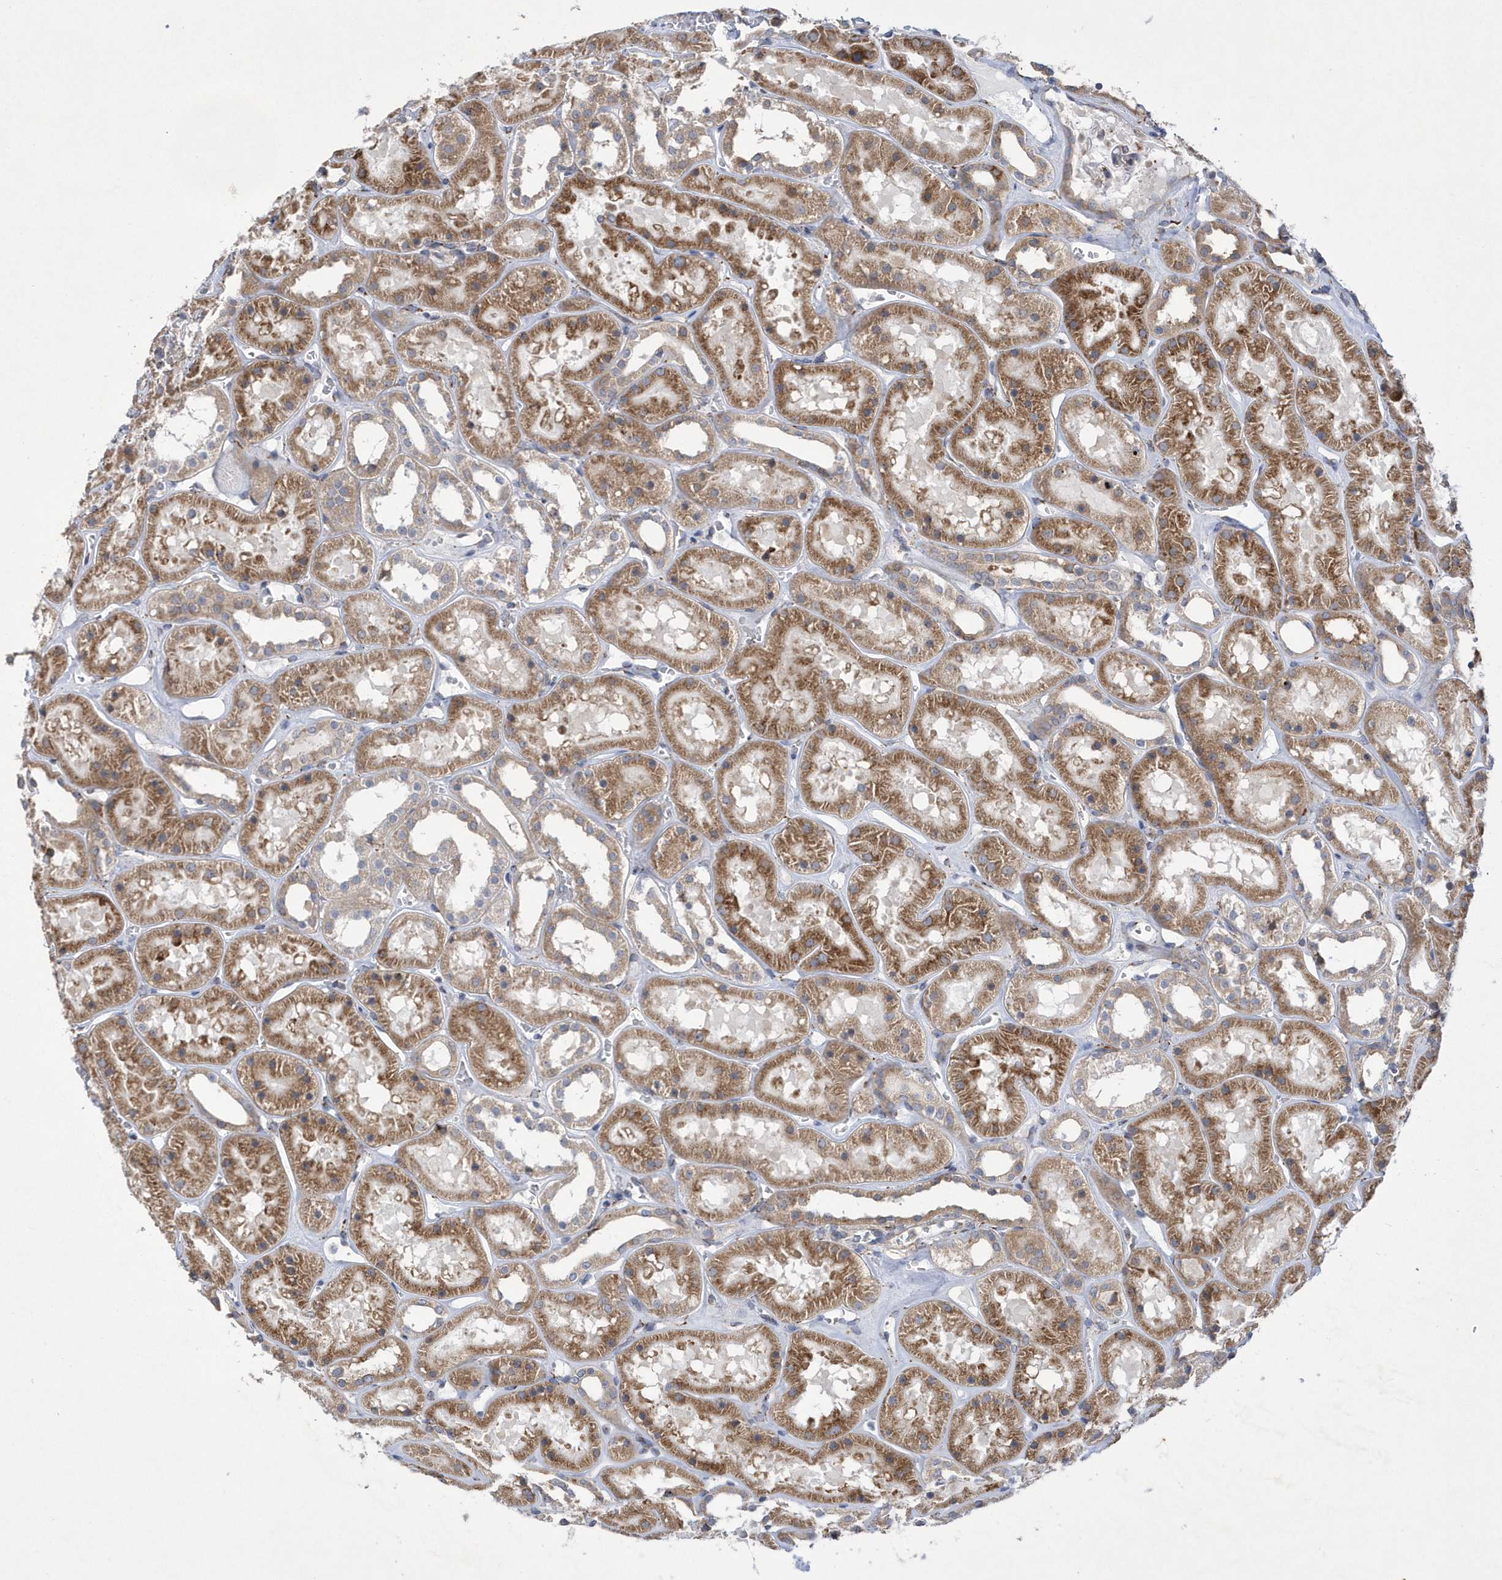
{"staining": {"intensity": "moderate", "quantity": "<25%", "location": "cytoplasmic/membranous"}, "tissue": "kidney", "cell_type": "Cells in glomeruli", "image_type": "normal", "snomed": [{"axis": "morphology", "description": "Normal tissue, NOS"}, {"axis": "topography", "description": "Kidney"}], "caption": "Normal kidney was stained to show a protein in brown. There is low levels of moderate cytoplasmic/membranous positivity in about <25% of cells in glomeruli. (Stains: DAB in brown, nuclei in blue, Microscopy: brightfield microscopy at high magnification).", "gene": "MED31", "patient": {"sex": "female", "age": 41}}